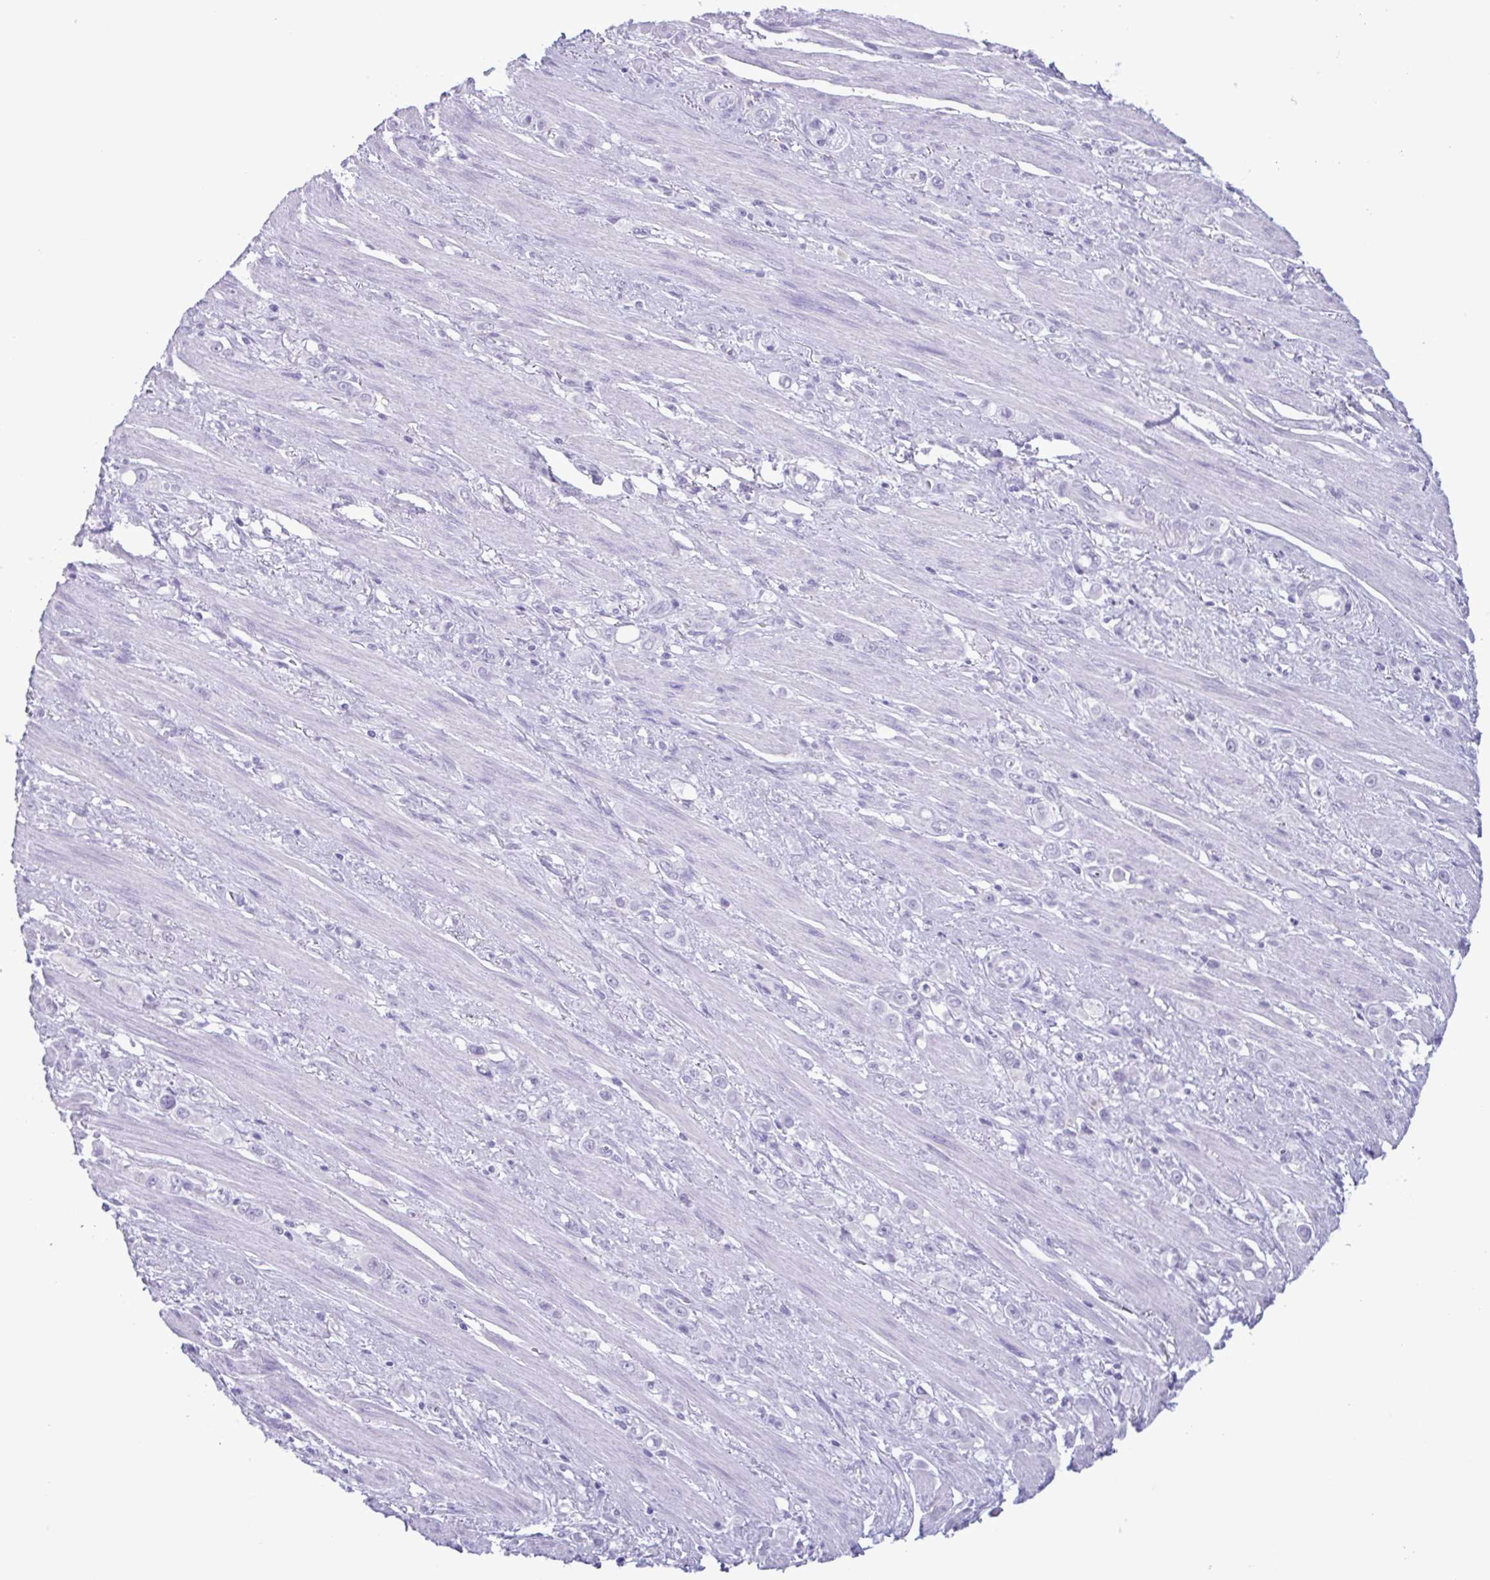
{"staining": {"intensity": "negative", "quantity": "none", "location": "none"}, "tissue": "stomach cancer", "cell_type": "Tumor cells", "image_type": "cancer", "snomed": [{"axis": "morphology", "description": "Adenocarcinoma, NOS"}, {"axis": "topography", "description": "Stomach, upper"}], "caption": "An immunohistochemistry (IHC) photomicrograph of adenocarcinoma (stomach) is shown. There is no staining in tumor cells of adenocarcinoma (stomach). (DAB immunohistochemistry (IHC), high magnification).", "gene": "LTF", "patient": {"sex": "male", "age": 75}}